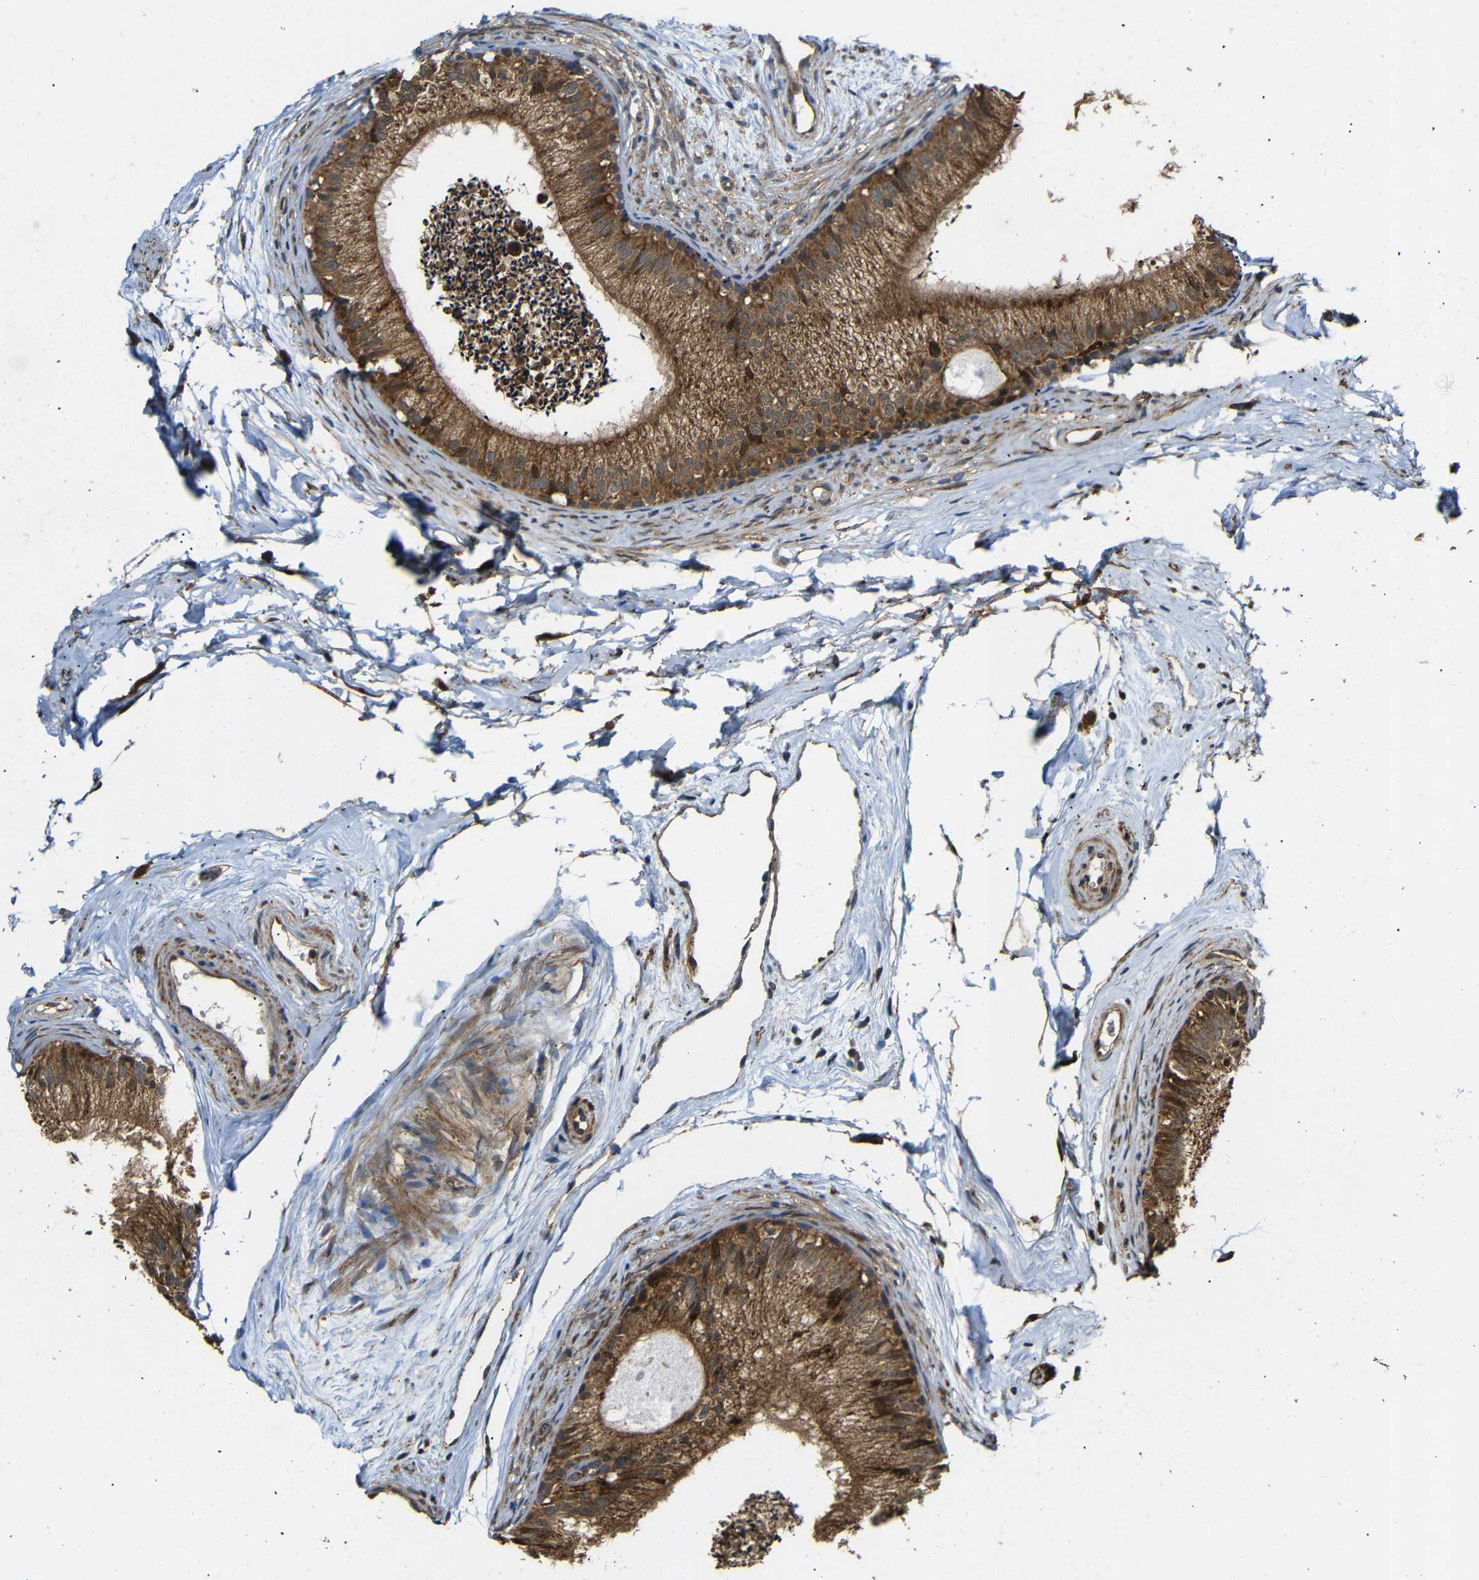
{"staining": {"intensity": "moderate", "quantity": ">75%", "location": "cytoplasmic/membranous"}, "tissue": "epididymis", "cell_type": "Glandular cells", "image_type": "normal", "snomed": [{"axis": "morphology", "description": "Normal tissue, NOS"}, {"axis": "topography", "description": "Epididymis"}], "caption": "The immunohistochemical stain highlights moderate cytoplasmic/membranous staining in glandular cells of normal epididymis.", "gene": "KANK4", "patient": {"sex": "male", "age": 56}}